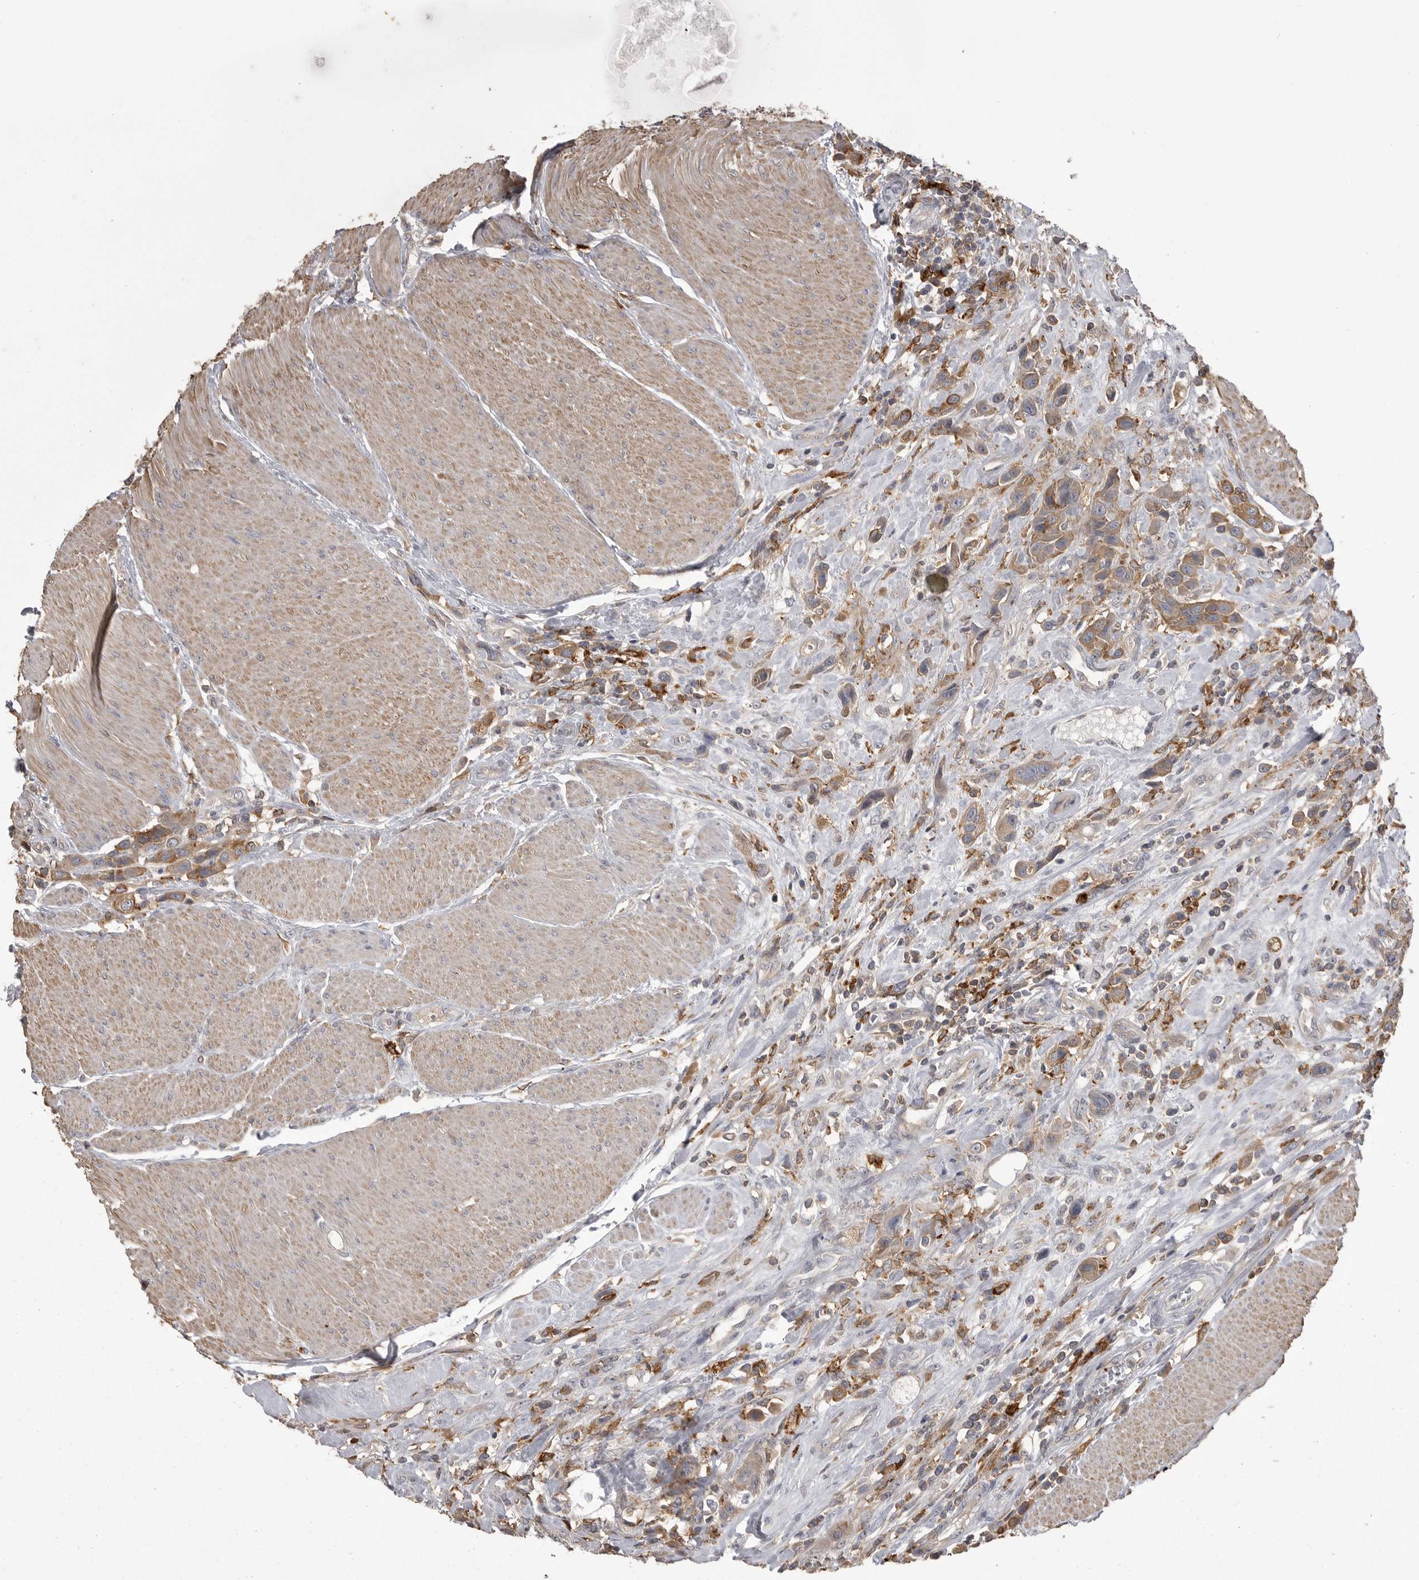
{"staining": {"intensity": "moderate", "quantity": ">75%", "location": "cytoplasmic/membranous"}, "tissue": "urothelial cancer", "cell_type": "Tumor cells", "image_type": "cancer", "snomed": [{"axis": "morphology", "description": "Urothelial carcinoma, High grade"}, {"axis": "topography", "description": "Urinary bladder"}], "caption": "This is a histology image of immunohistochemistry (IHC) staining of urothelial cancer, which shows moderate expression in the cytoplasmic/membranous of tumor cells.", "gene": "CMTM6", "patient": {"sex": "male", "age": 50}}